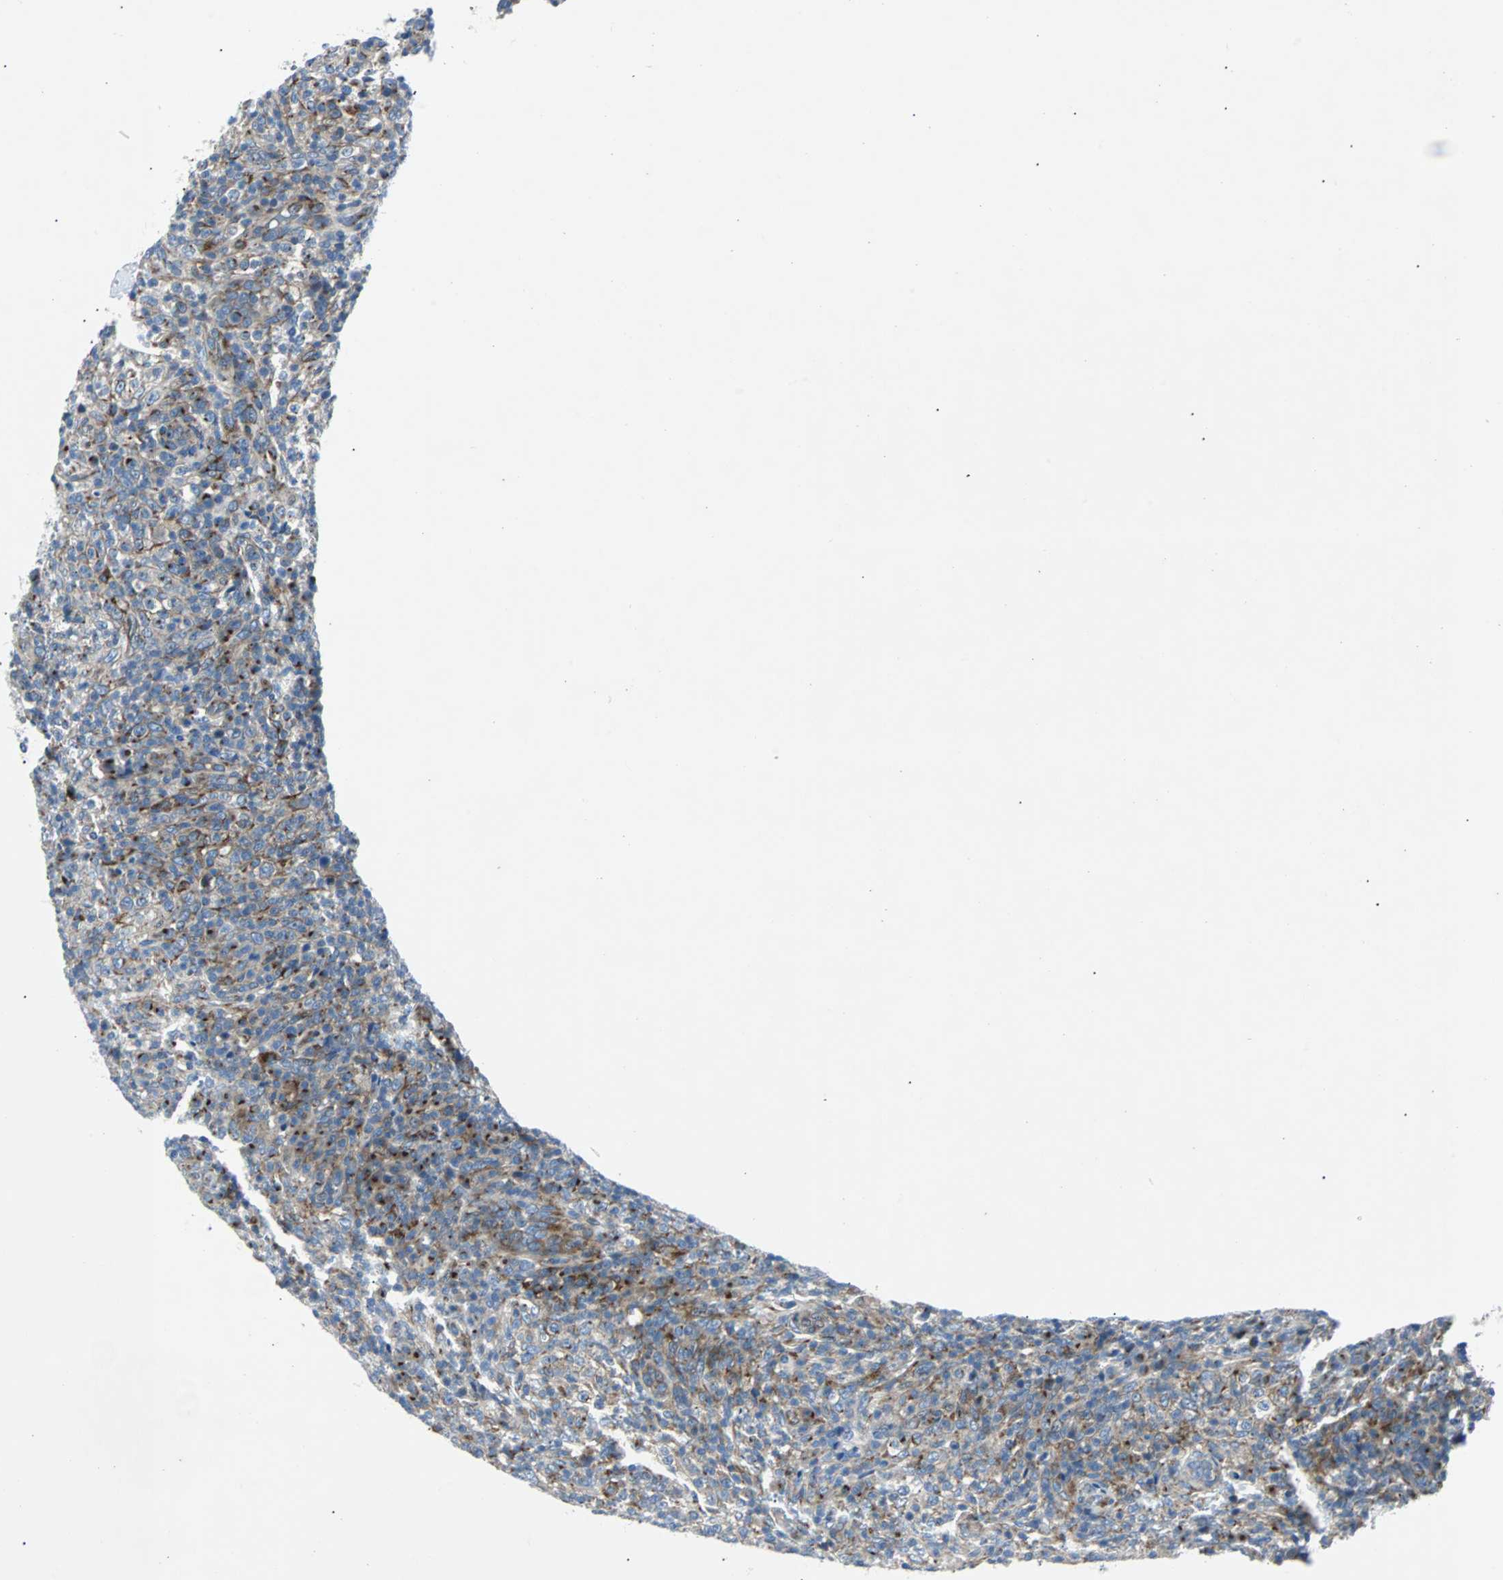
{"staining": {"intensity": "moderate", "quantity": ">75%", "location": "cytoplasmic/membranous"}, "tissue": "lymphoma", "cell_type": "Tumor cells", "image_type": "cancer", "snomed": [{"axis": "morphology", "description": "Malignant lymphoma, non-Hodgkin's type, High grade"}, {"axis": "topography", "description": "Lymph node"}], "caption": "The immunohistochemical stain shows moderate cytoplasmic/membranous staining in tumor cells of lymphoma tissue.", "gene": "BBC3", "patient": {"sex": "female", "age": 76}}